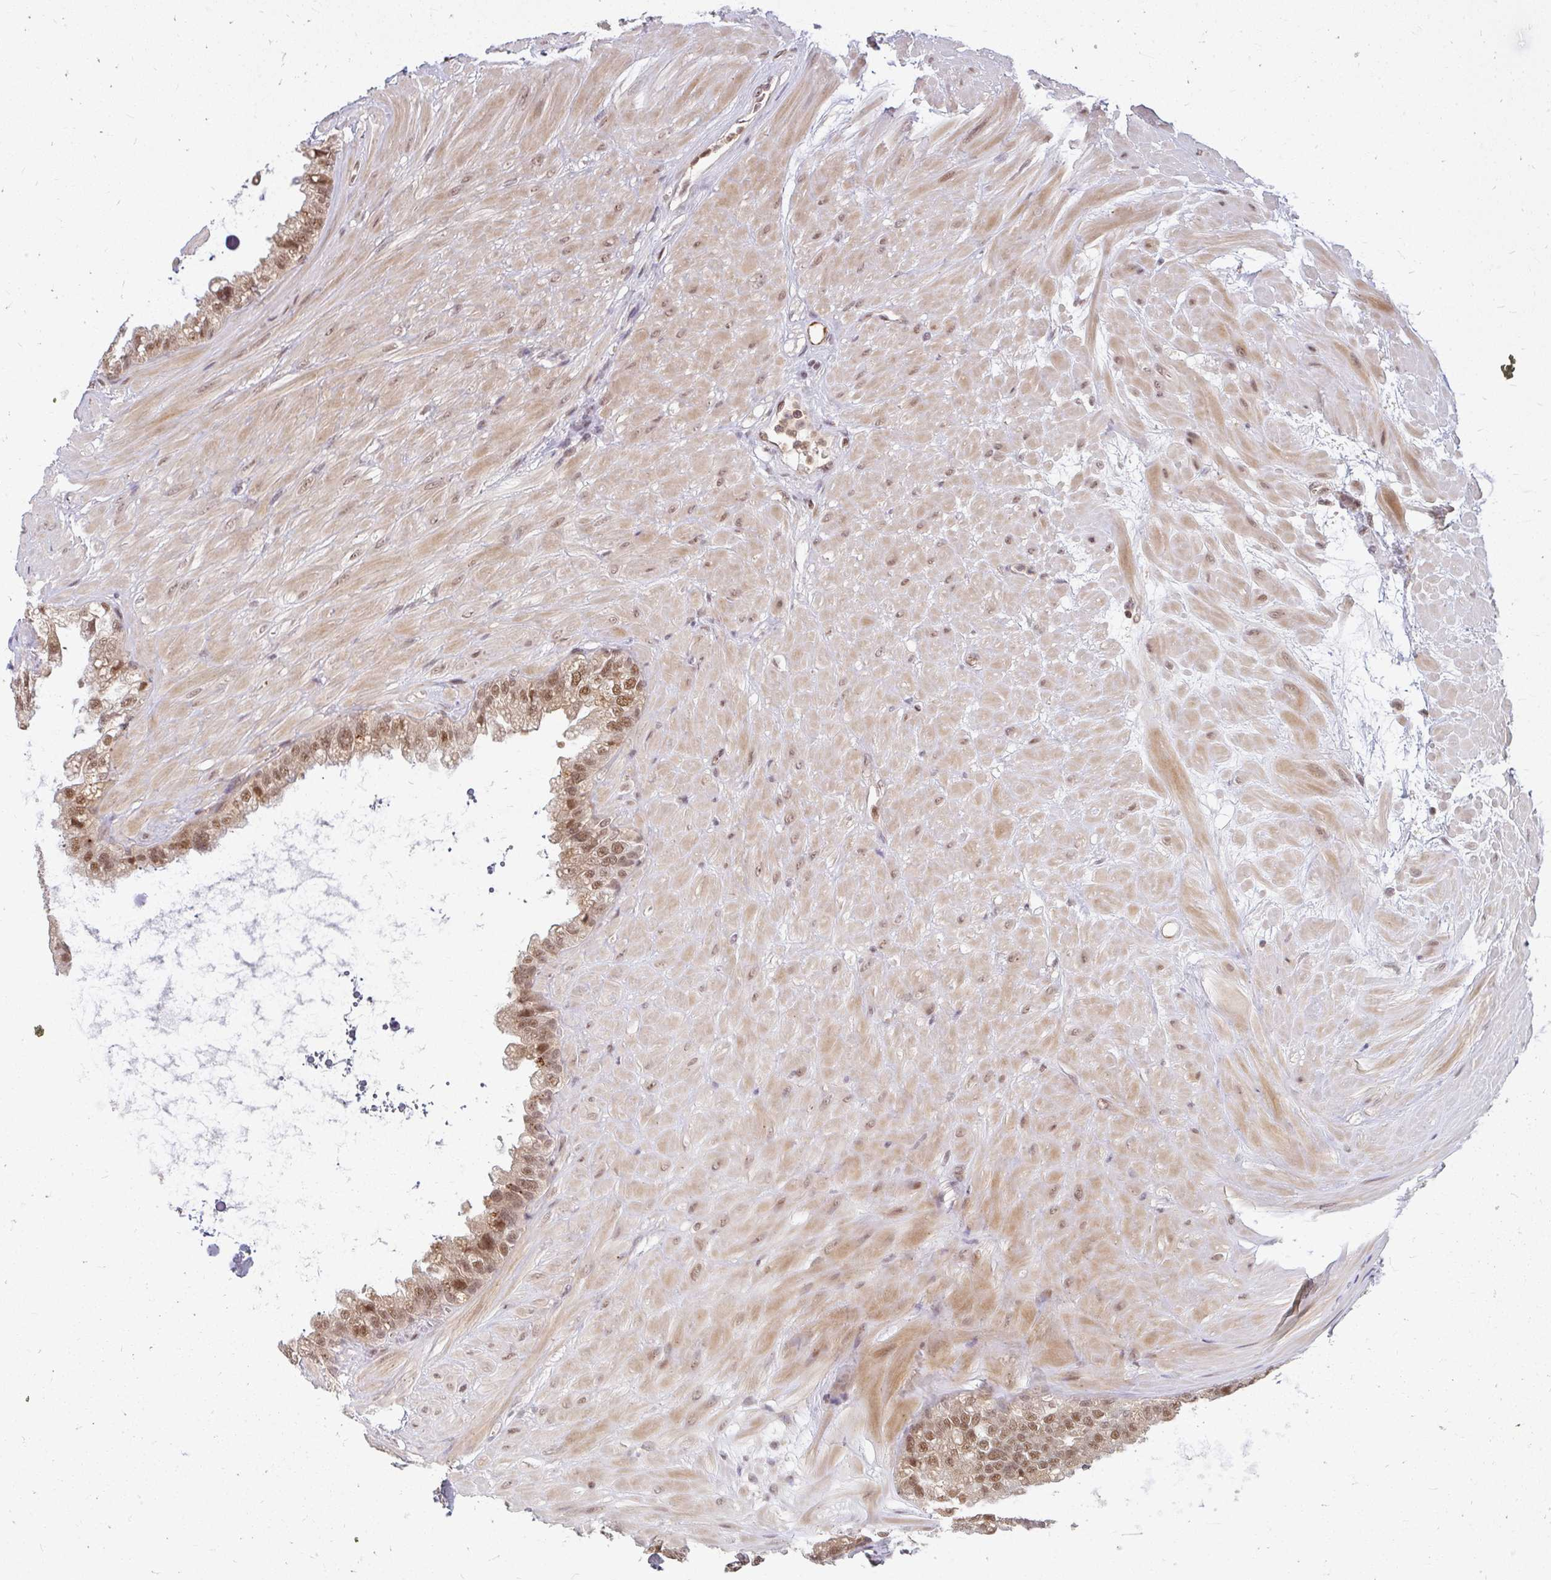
{"staining": {"intensity": "moderate", "quantity": ">75%", "location": "cytoplasmic/membranous,nuclear"}, "tissue": "seminal vesicle", "cell_type": "Glandular cells", "image_type": "normal", "snomed": [{"axis": "morphology", "description": "Normal tissue, NOS"}, {"axis": "topography", "description": "Seminal veicle"}, {"axis": "topography", "description": "Peripheral nerve tissue"}], "caption": "Immunohistochemistry (IHC) image of benign seminal vesicle stained for a protein (brown), which demonstrates medium levels of moderate cytoplasmic/membranous,nuclear staining in approximately >75% of glandular cells.", "gene": "GTF3C6", "patient": {"sex": "male", "age": 76}}